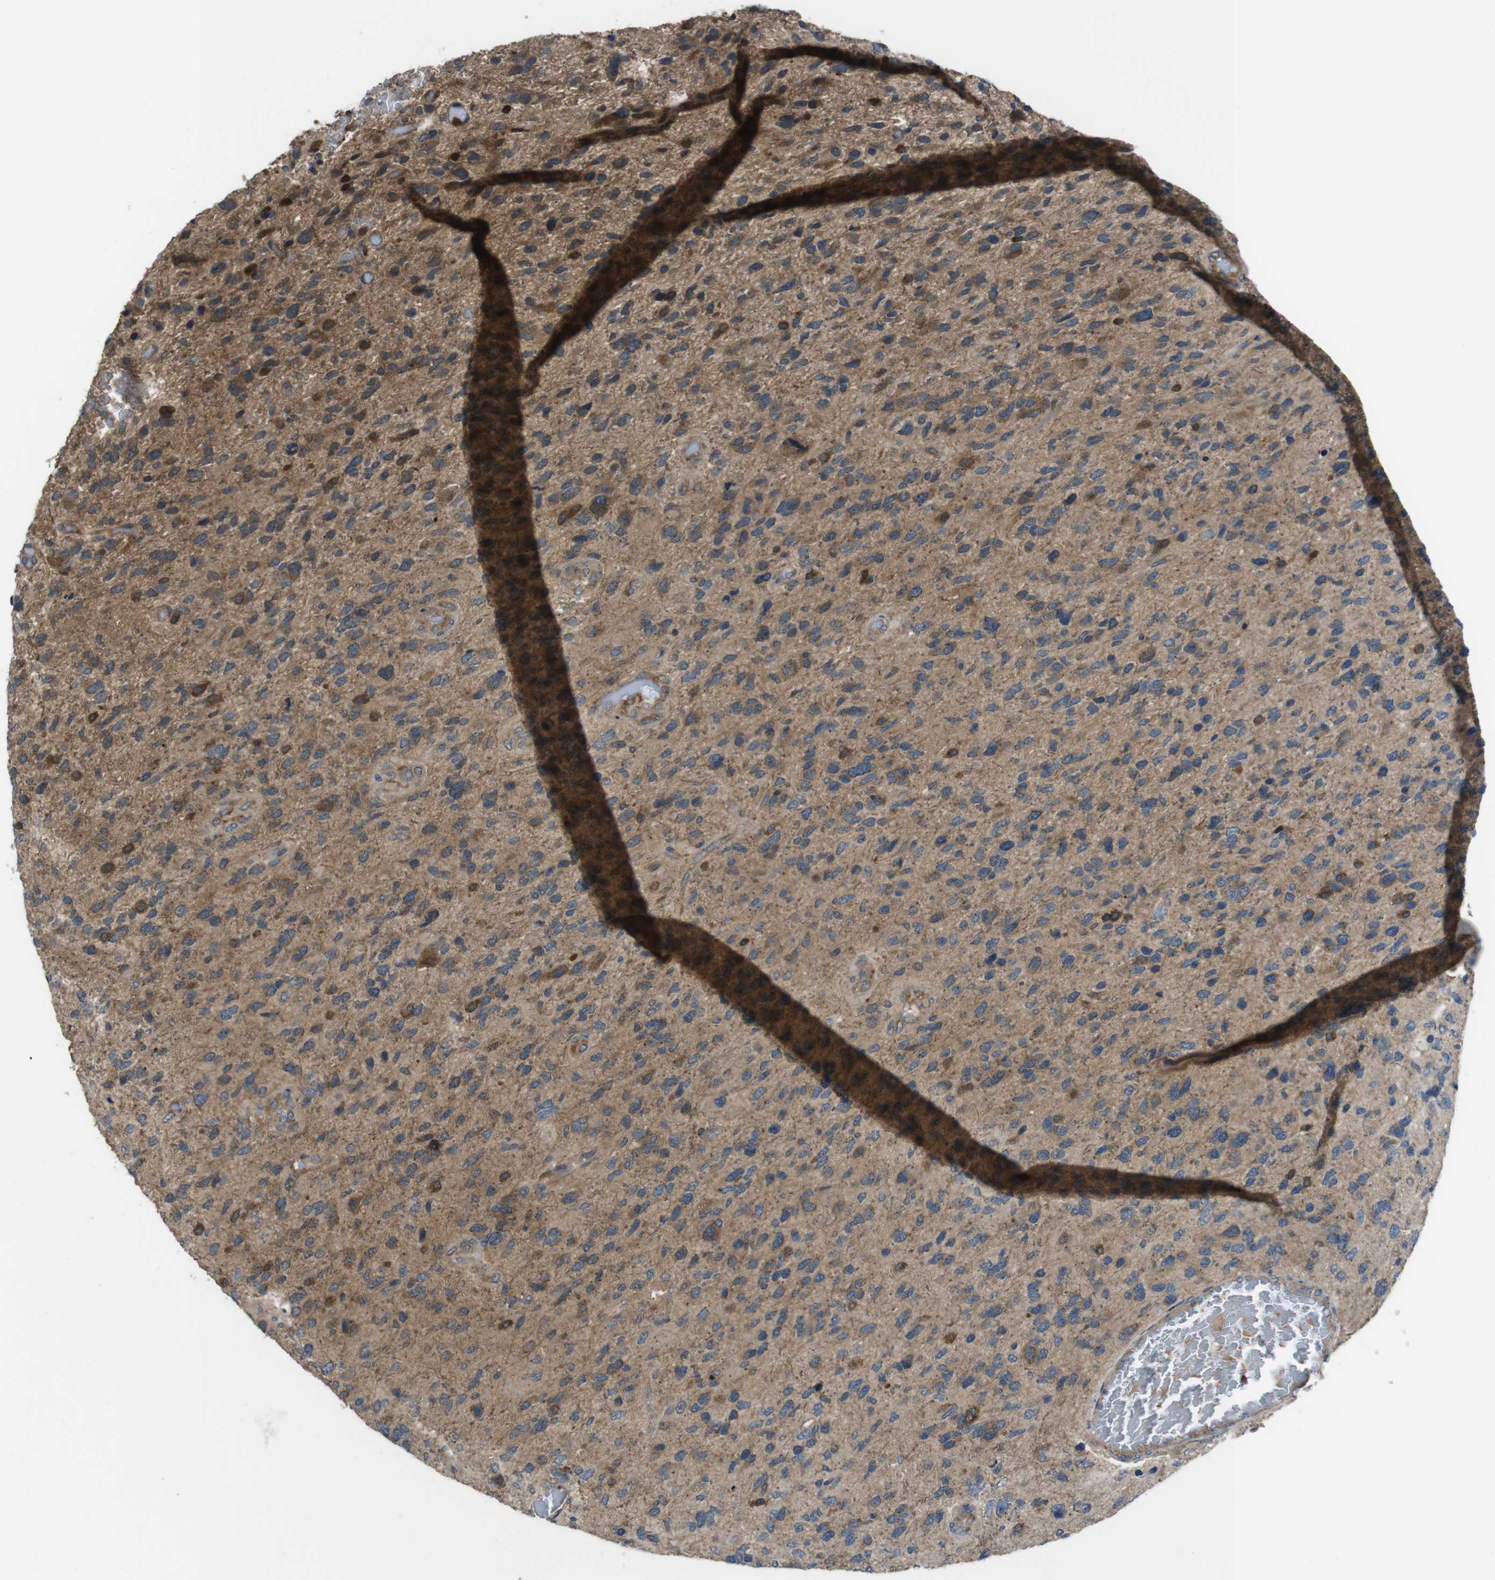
{"staining": {"intensity": "moderate", "quantity": "25%-75%", "location": "cytoplasmic/membranous"}, "tissue": "glioma", "cell_type": "Tumor cells", "image_type": "cancer", "snomed": [{"axis": "morphology", "description": "Glioma, malignant, High grade"}, {"axis": "topography", "description": "Brain"}], "caption": "DAB (3,3'-diaminobenzidine) immunohistochemical staining of glioma exhibits moderate cytoplasmic/membranous protein positivity in about 25%-75% of tumor cells.", "gene": "SLC22A23", "patient": {"sex": "female", "age": 58}}